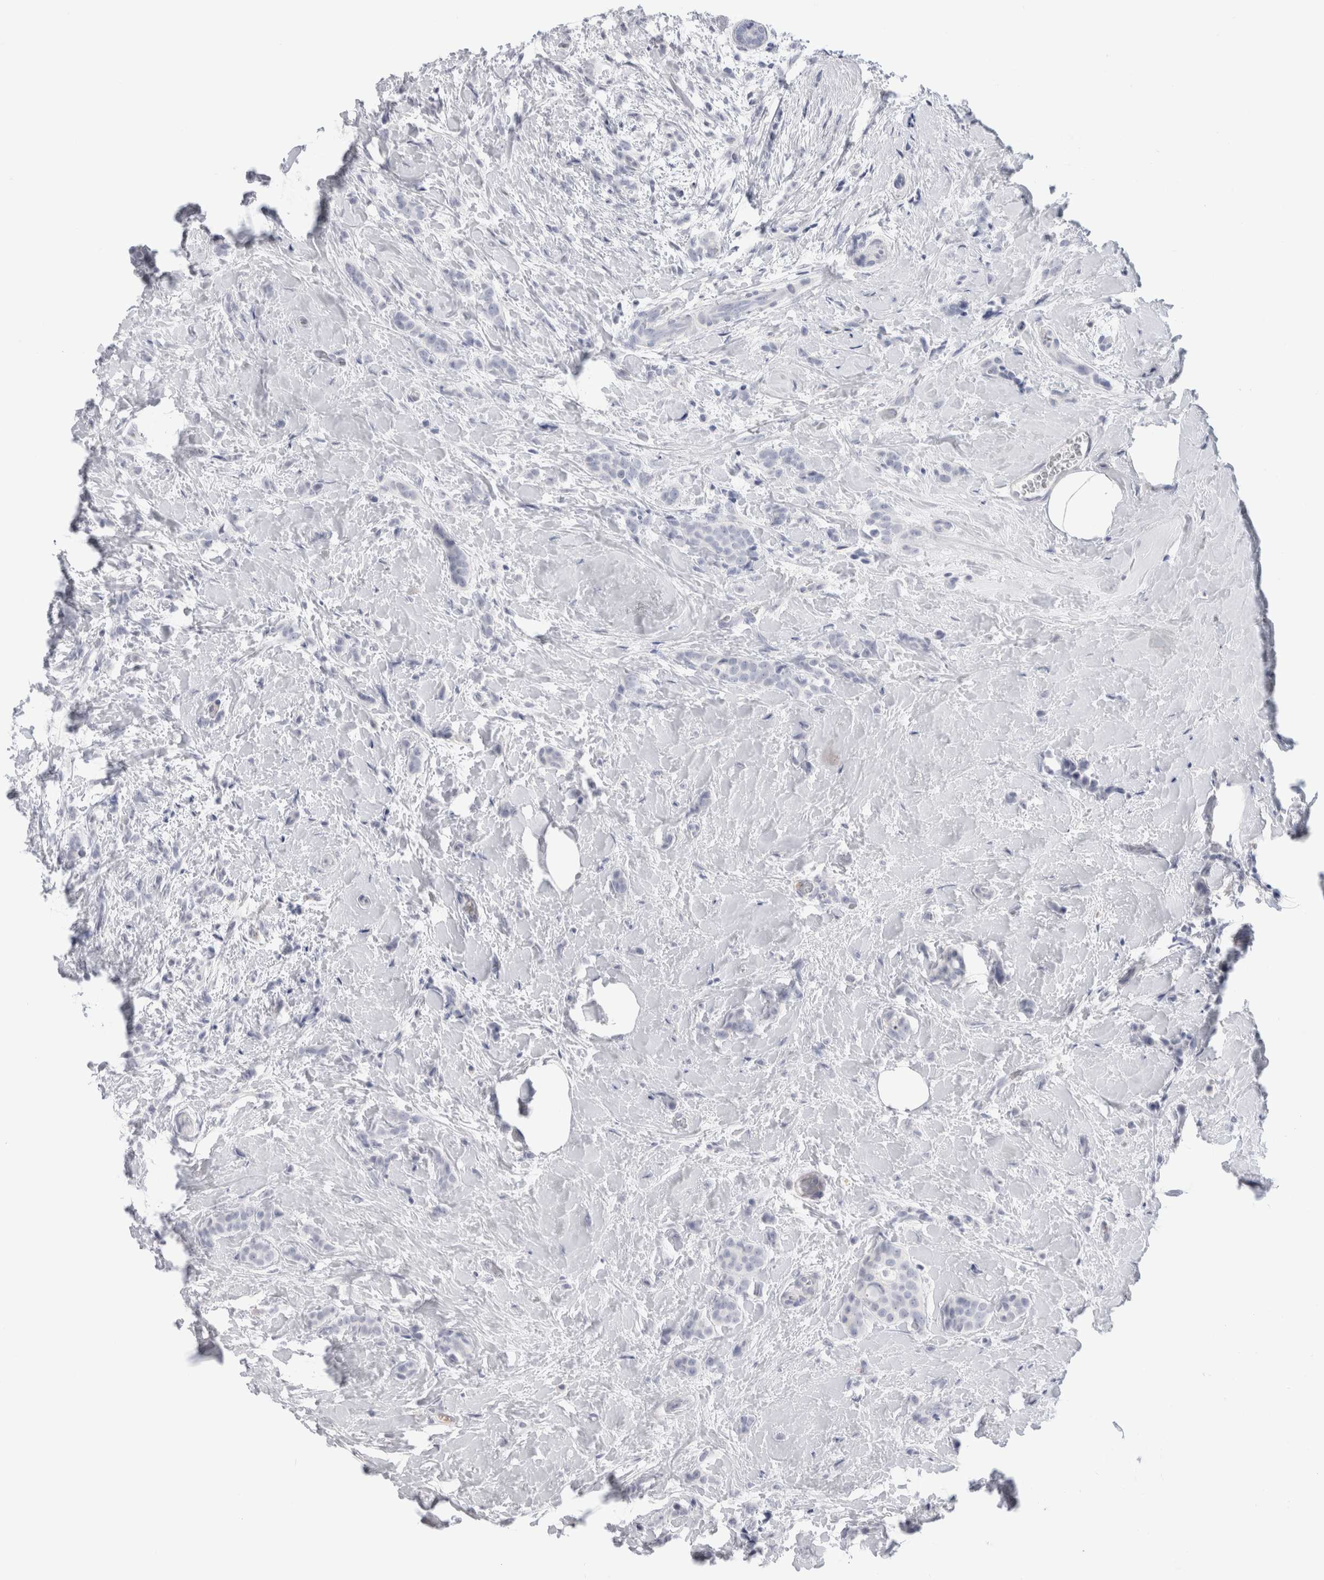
{"staining": {"intensity": "negative", "quantity": "none", "location": "none"}, "tissue": "breast cancer", "cell_type": "Tumor cells", "image_type": "cancer", "snomed": [{"axis": "morphology", "description": "Lobular carcinoma, in situ"}, {"axis": "morphology", "description": "Lobular carcinoma"}, {"axis": "topography", "description": "Breast"}], "caption": "The photomicrograph shows no significant expression in tumor cells of breast lobular carcinoma.", "gene": "ANKMY1", "patient": {"sex": "female", "age": 41}}